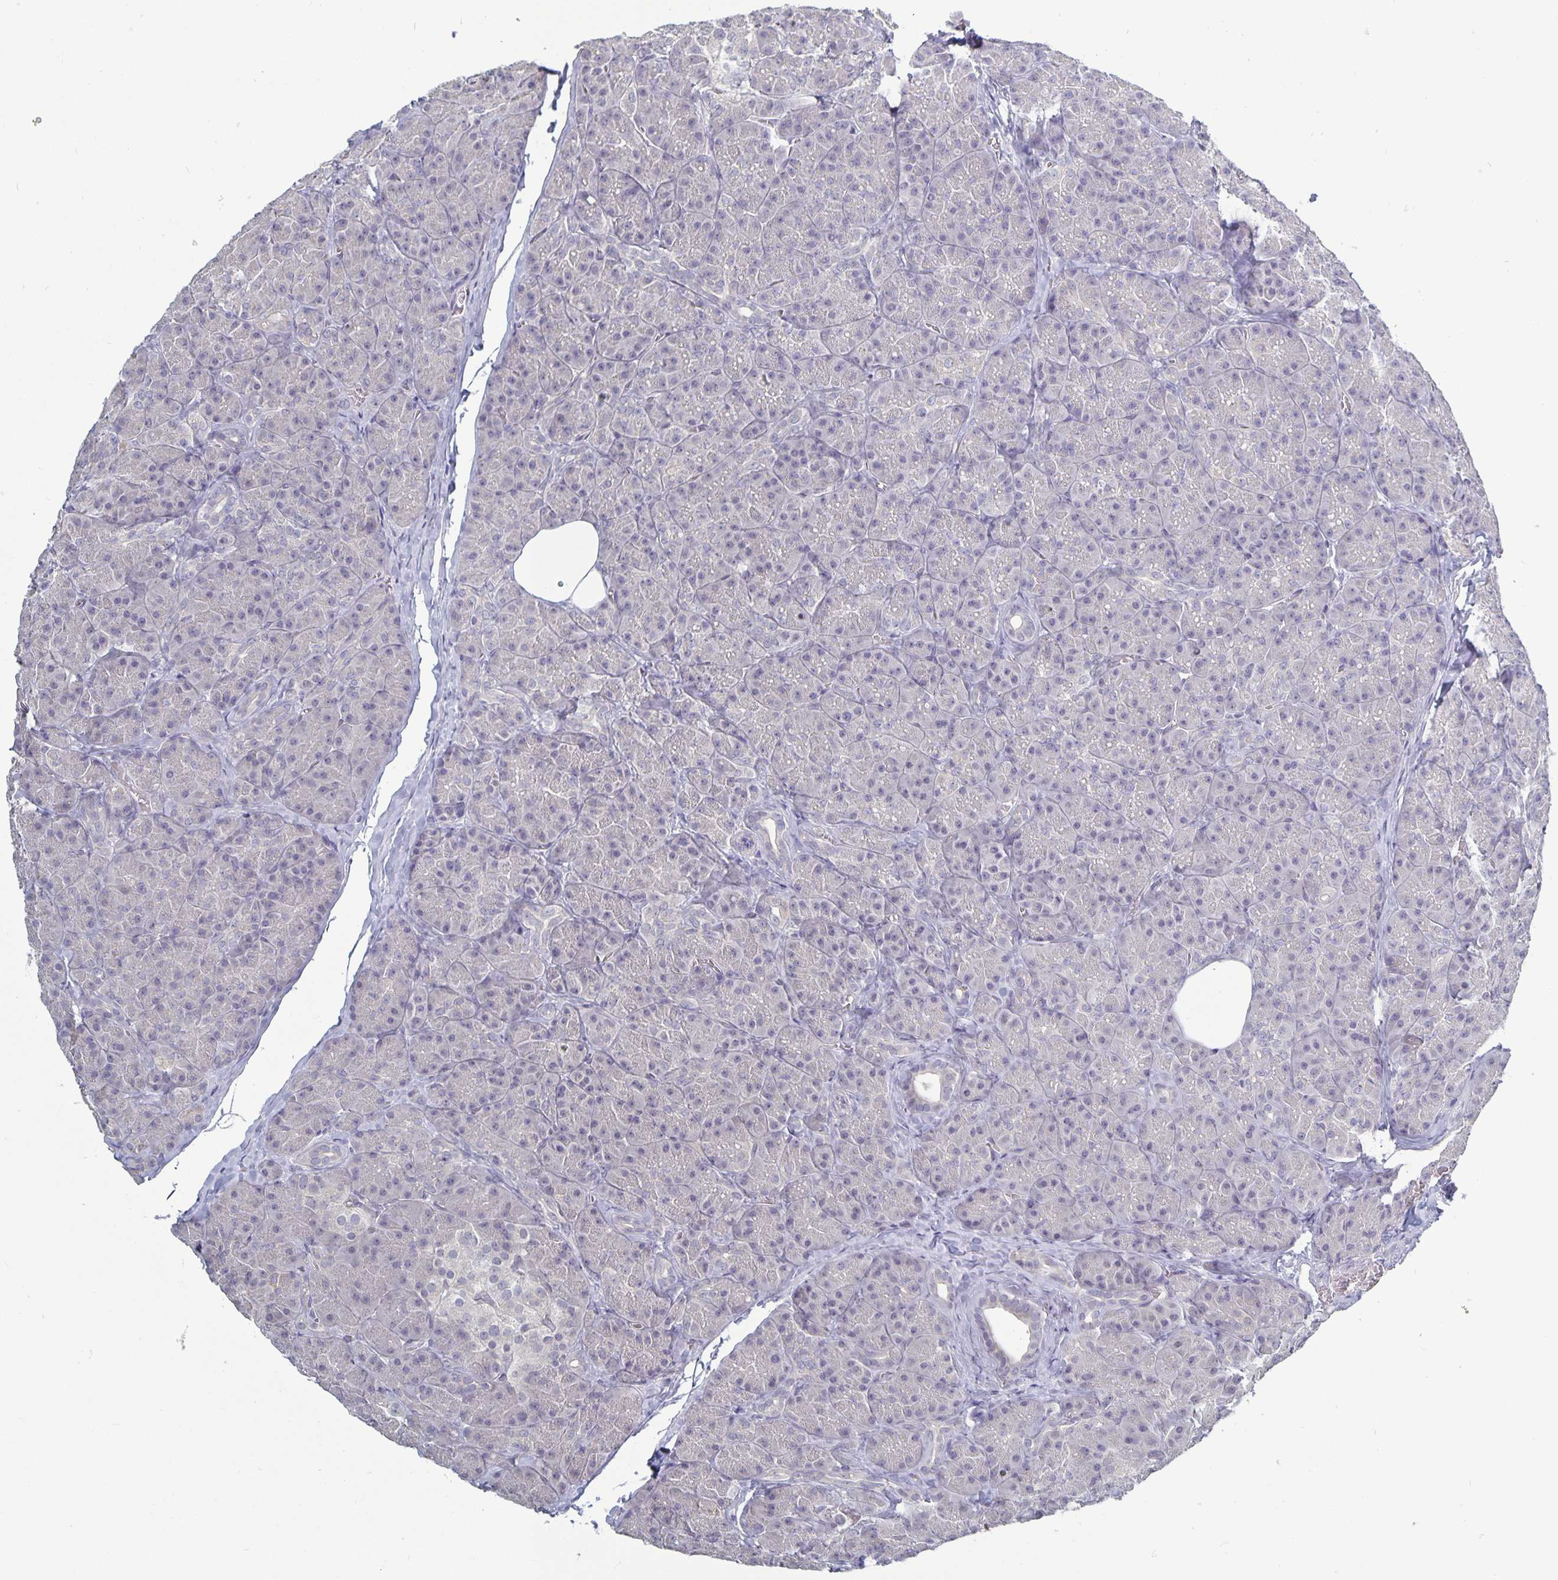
{"staining": {"intensity": "negative", "quantity": "none", "location": "none"}, "tissue": "pancreas", "cell_type": "Exocrine glandular cells", "image_type": "normal", "snomed": [{"axis": "morphology", "description": "Normal tissue, NOS"}, {"axis": "topography", "description": "Pancreas"}], "caption": "A high-resolution micrograph shows immunohistochemistry (IHC) staining of benign pancreas, which exhibits no significant positivity in exocrine glandular cells.", "gene": "PLCB3", "patient": {"sex": "male", "age": 57}}